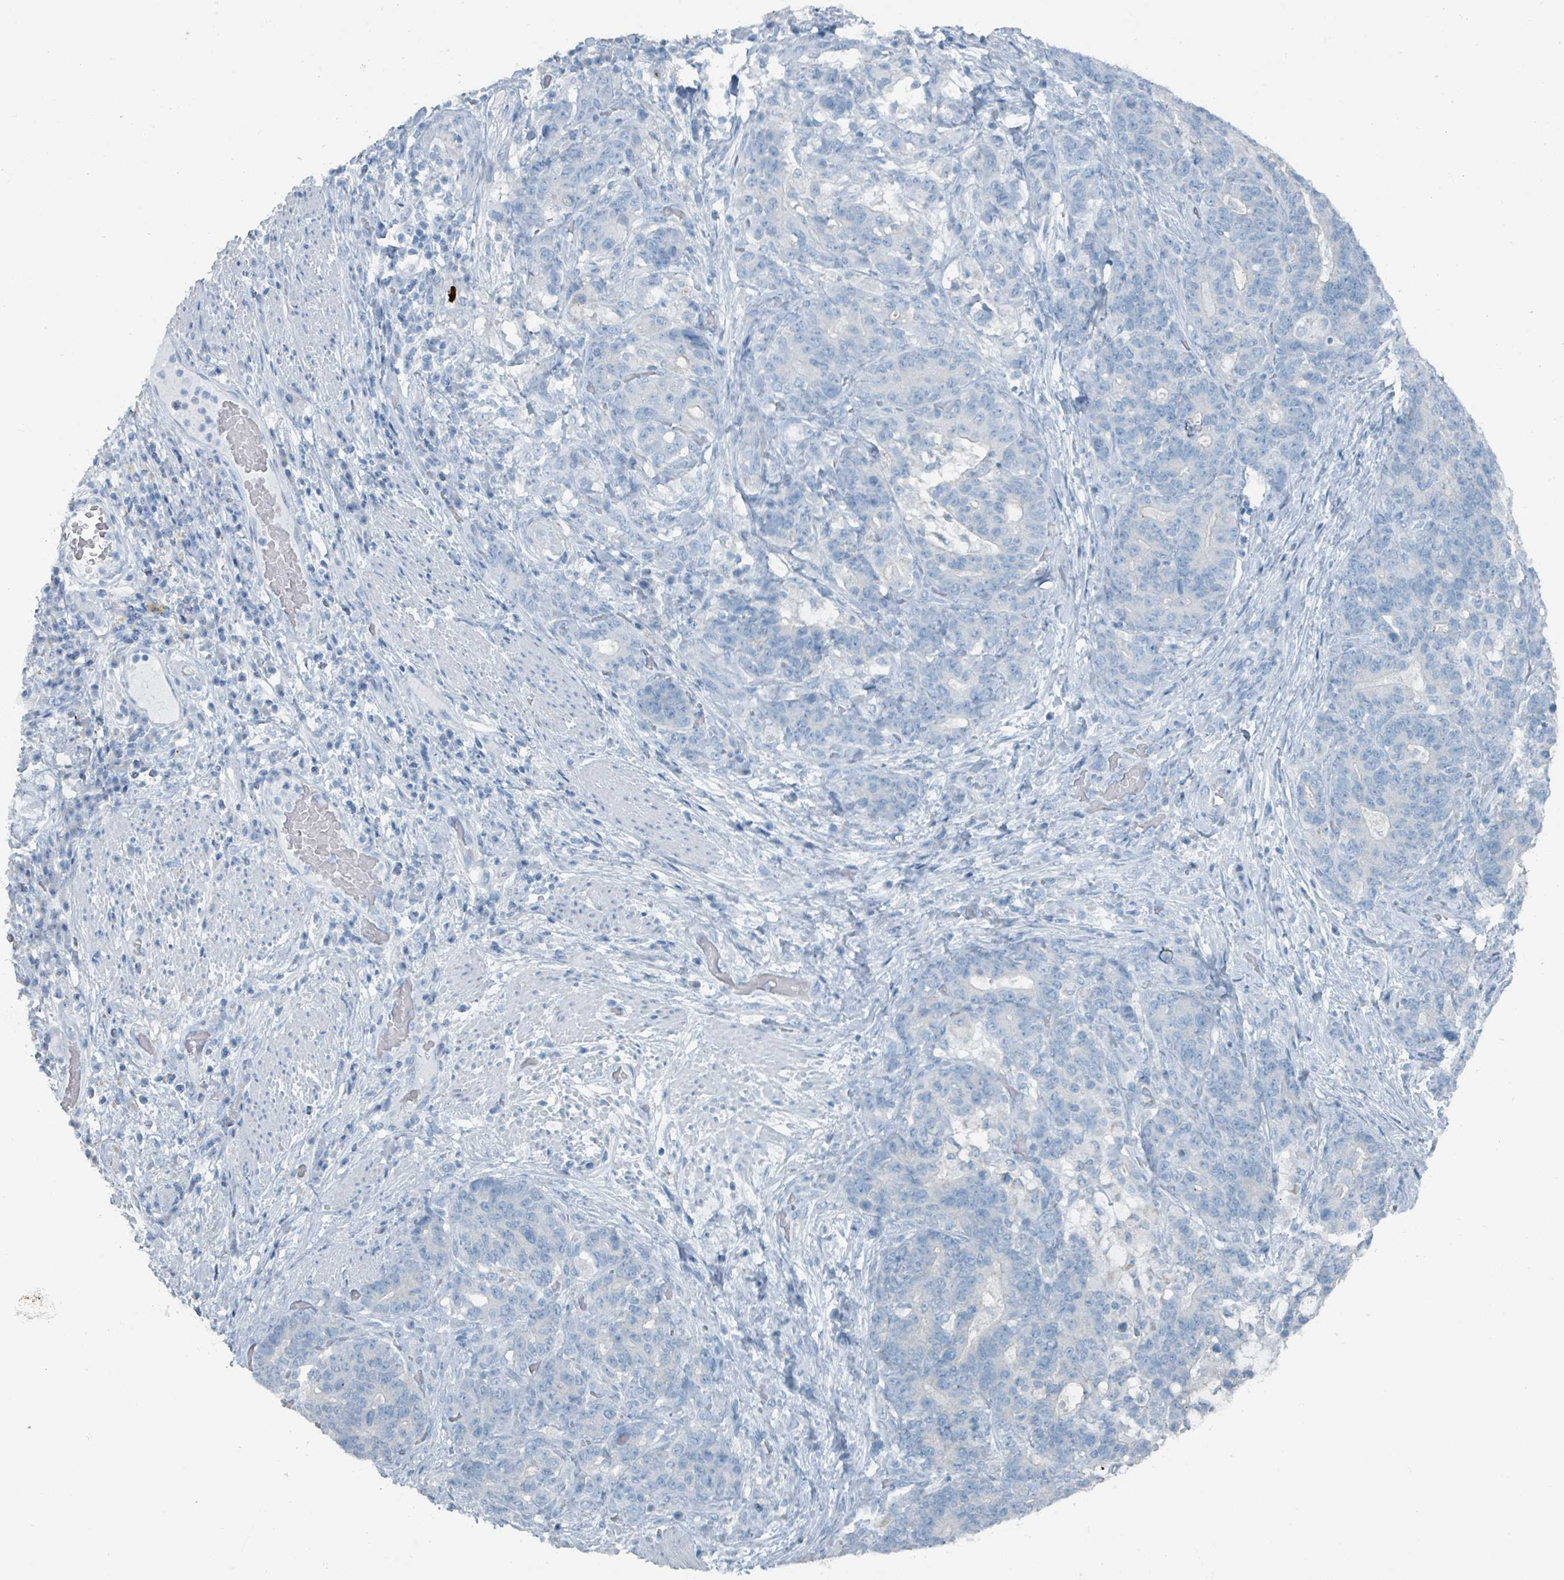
{"staining": {"intensity": "negative", "quantity": "none", "location": "none"}, "tissue": "stomach cancer", "cell_type": "Tumor cells", "image_type": "cancer", "snomed": [{"axis": "morphology", "description": "Normal tissue, NOS"}, {"axis": "morphology", "description": "Adenocarcinoma, NOS"}, {"axis": "topography", "description": "Stomach"}], "caption": "Tumor cells are negative for brown protein staining in stomach adenocarcinoma.", "gene": "GAMT", "patient": {"sex": "female", "age": 64}}